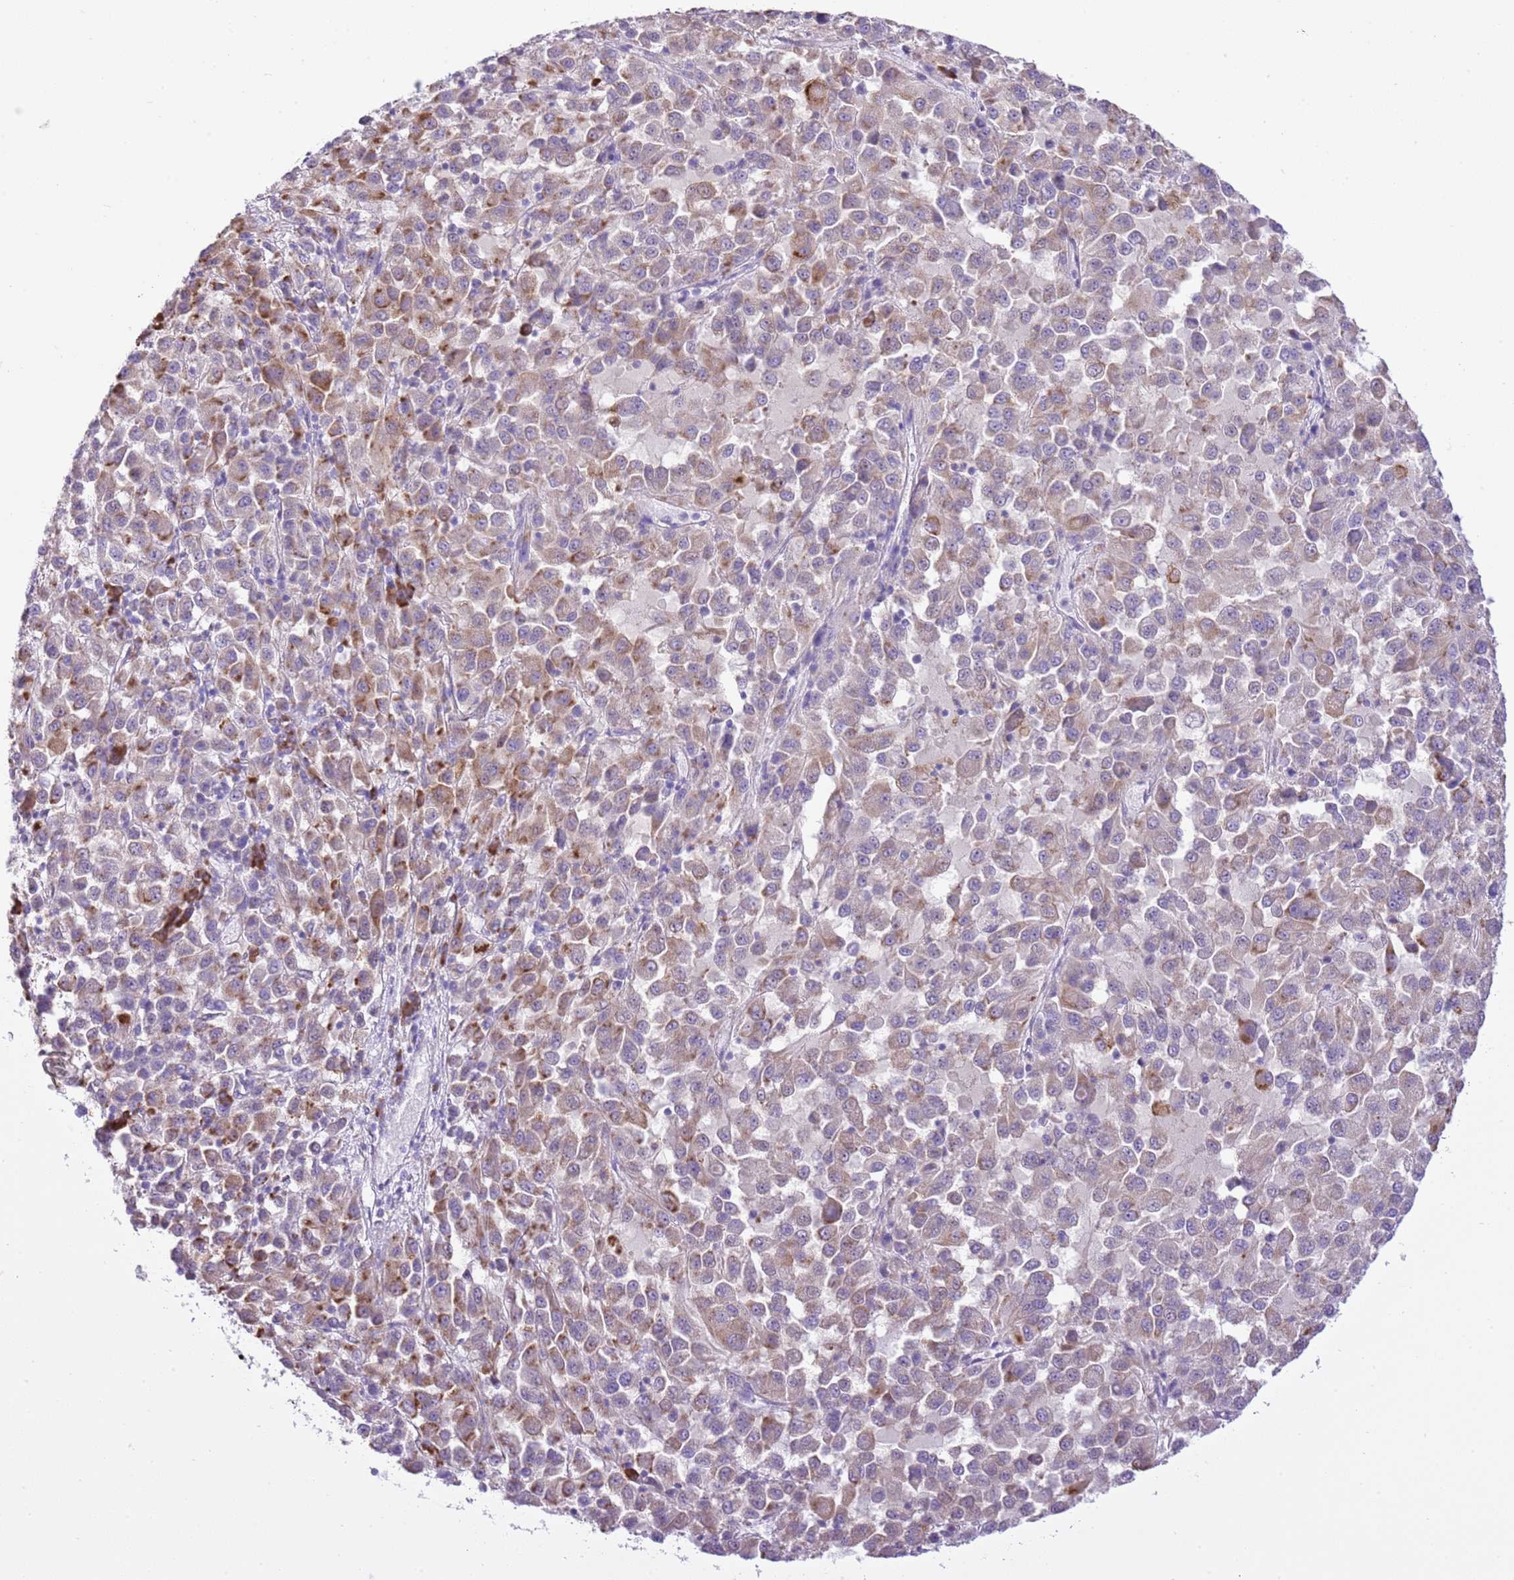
{"staining": {"intensity": "moderate", "quantity": "<25%", "location": "cytoplasmic/membranous"}, "tissue": "melanoma", "cell_type": "Tumor cells", "image_type": "cancer", "snomed": [{"axis": "morphology", "description": "Malignant melanoma, Metastatic site"}, {"axis": "topography", "description": "Lung"}], "caption": "A histopathology image showing moderate cytoplasmic/membranous staining in approximately <25% of tumor cells in malignant melanoma (metastatic site), as visualized by brown immunohistochemical staining.", "gene": "AAR2", "patient": {"sex": "male", "age": 64}}